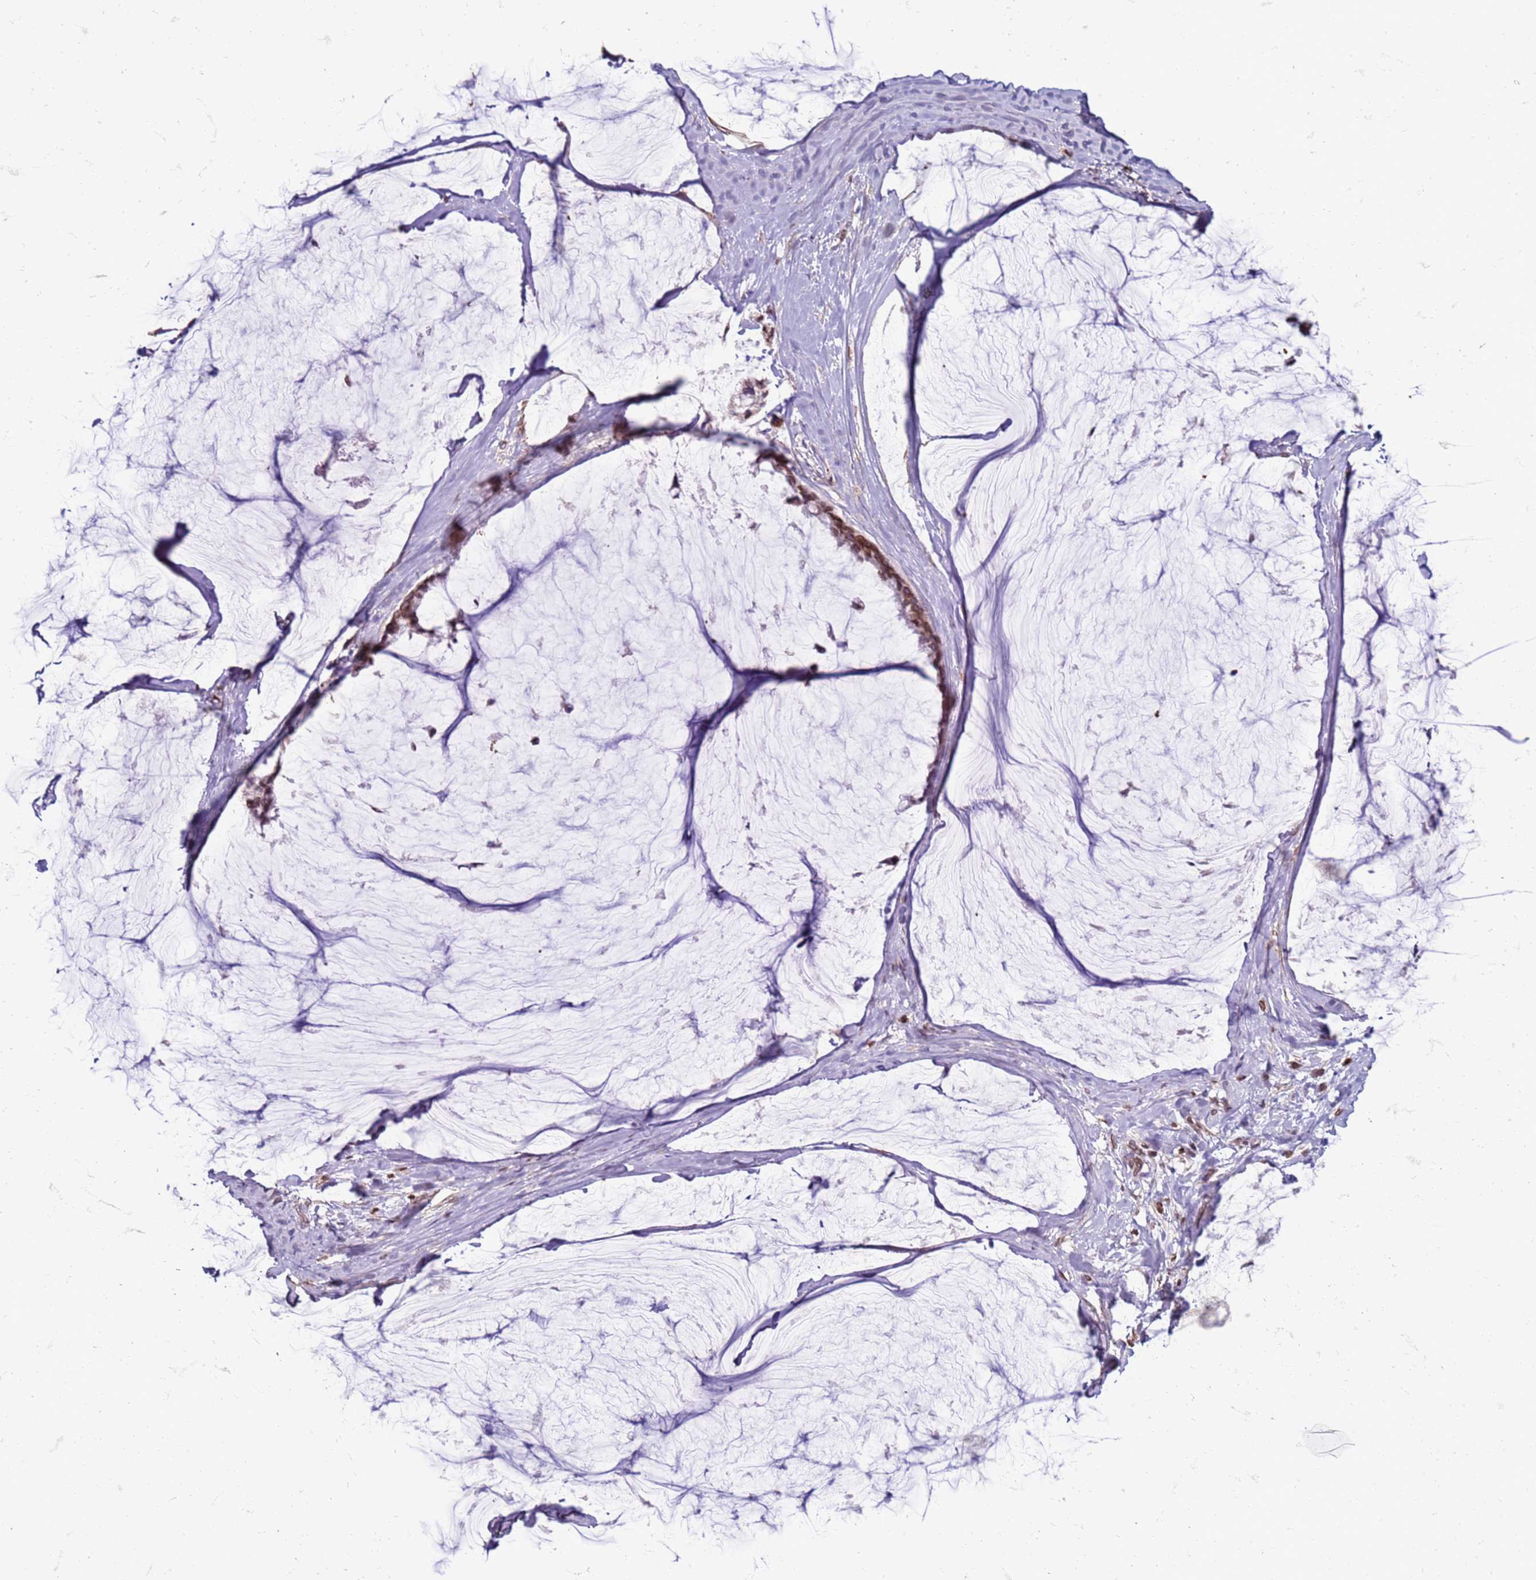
{"staining": {"intensity": "moderate", "quantity": ">75%", "location": "cytoplasmic/membranous,nuclear"}, "tissue": "ovarian cancer", "cell_type": "Tumor cells", "image_type": "cancer", "snomed": [{"axis": "morphology", "description": "Cystadenocarcinoma, mucinous, NOS"}, {"axis": "topography", "description": "Ovary"}], "caption": "High-magnification brightfield microscopy of ovarian cancer (mucinous cystadenocarcinoma) stained with DAB (brown) and counterstained with hematoxylin (blue). tumor cells exhibit moderate cytoplasmic/membranous and nuclear staining is present in about>75% of cells.", "gene": "METTL25B", "patient": {"sex": "female", "age": 39}}